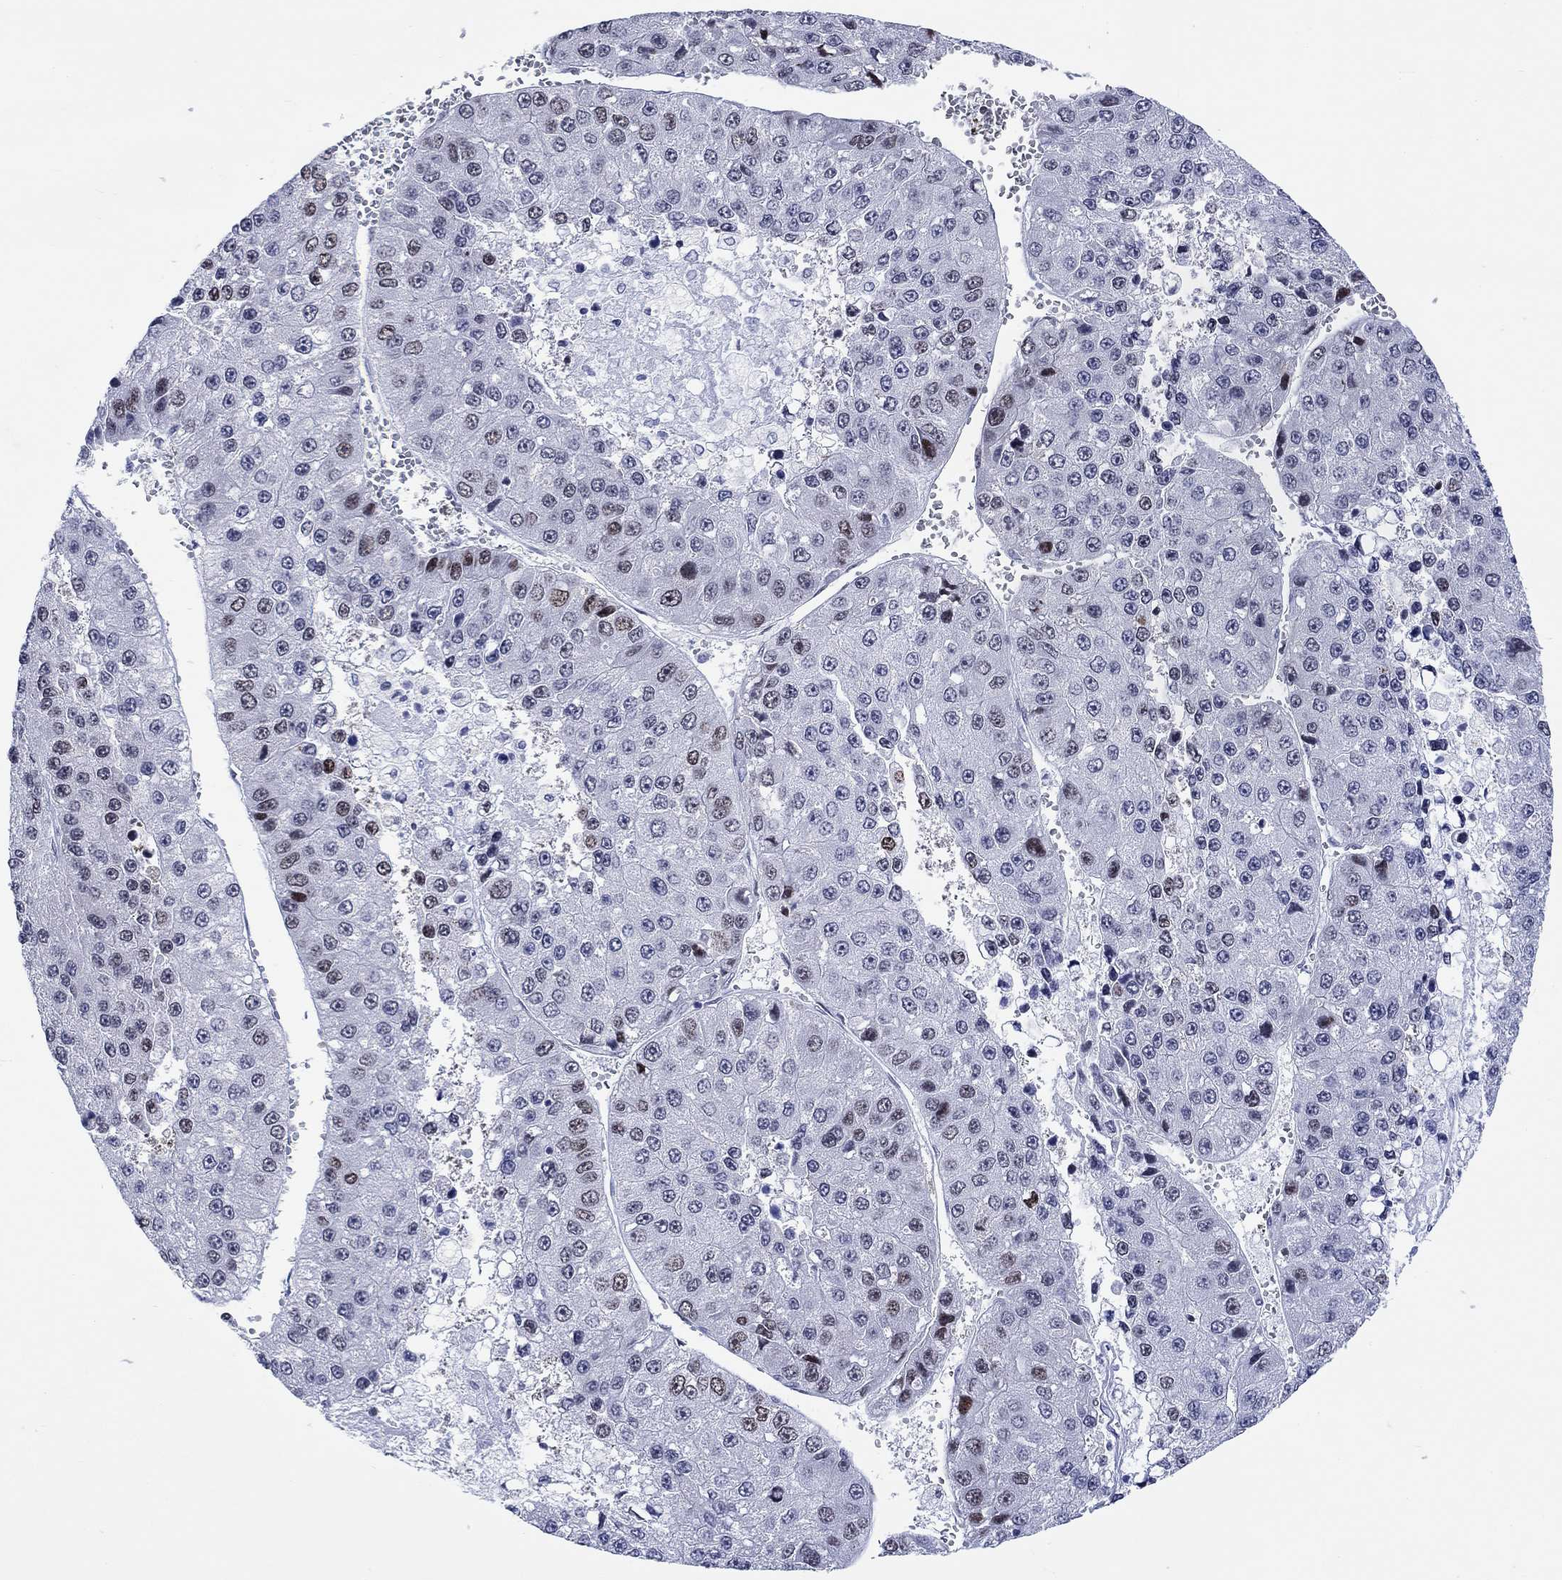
{"staining": {"intensity": "moderate", "quantity": "25%-75%", "location": "nuclear"}, "tissue": "liver cancer", "cell_type": "Tumor cells", "image_type": "cancer", "snomed": [{"axis": "morphology", "description": "Carcinoma, Hepatocellular, NOS"}, {"axis": "topography", "description": "Liver"}], "caption": "The histopathology image reveals a brown stain indicating the presence of a protein in the nuclear of tumor cells in hepatocellular carcinoma (liver).", "gene": "CDCA2", "patient": {"sex": "female", "age": 73}}